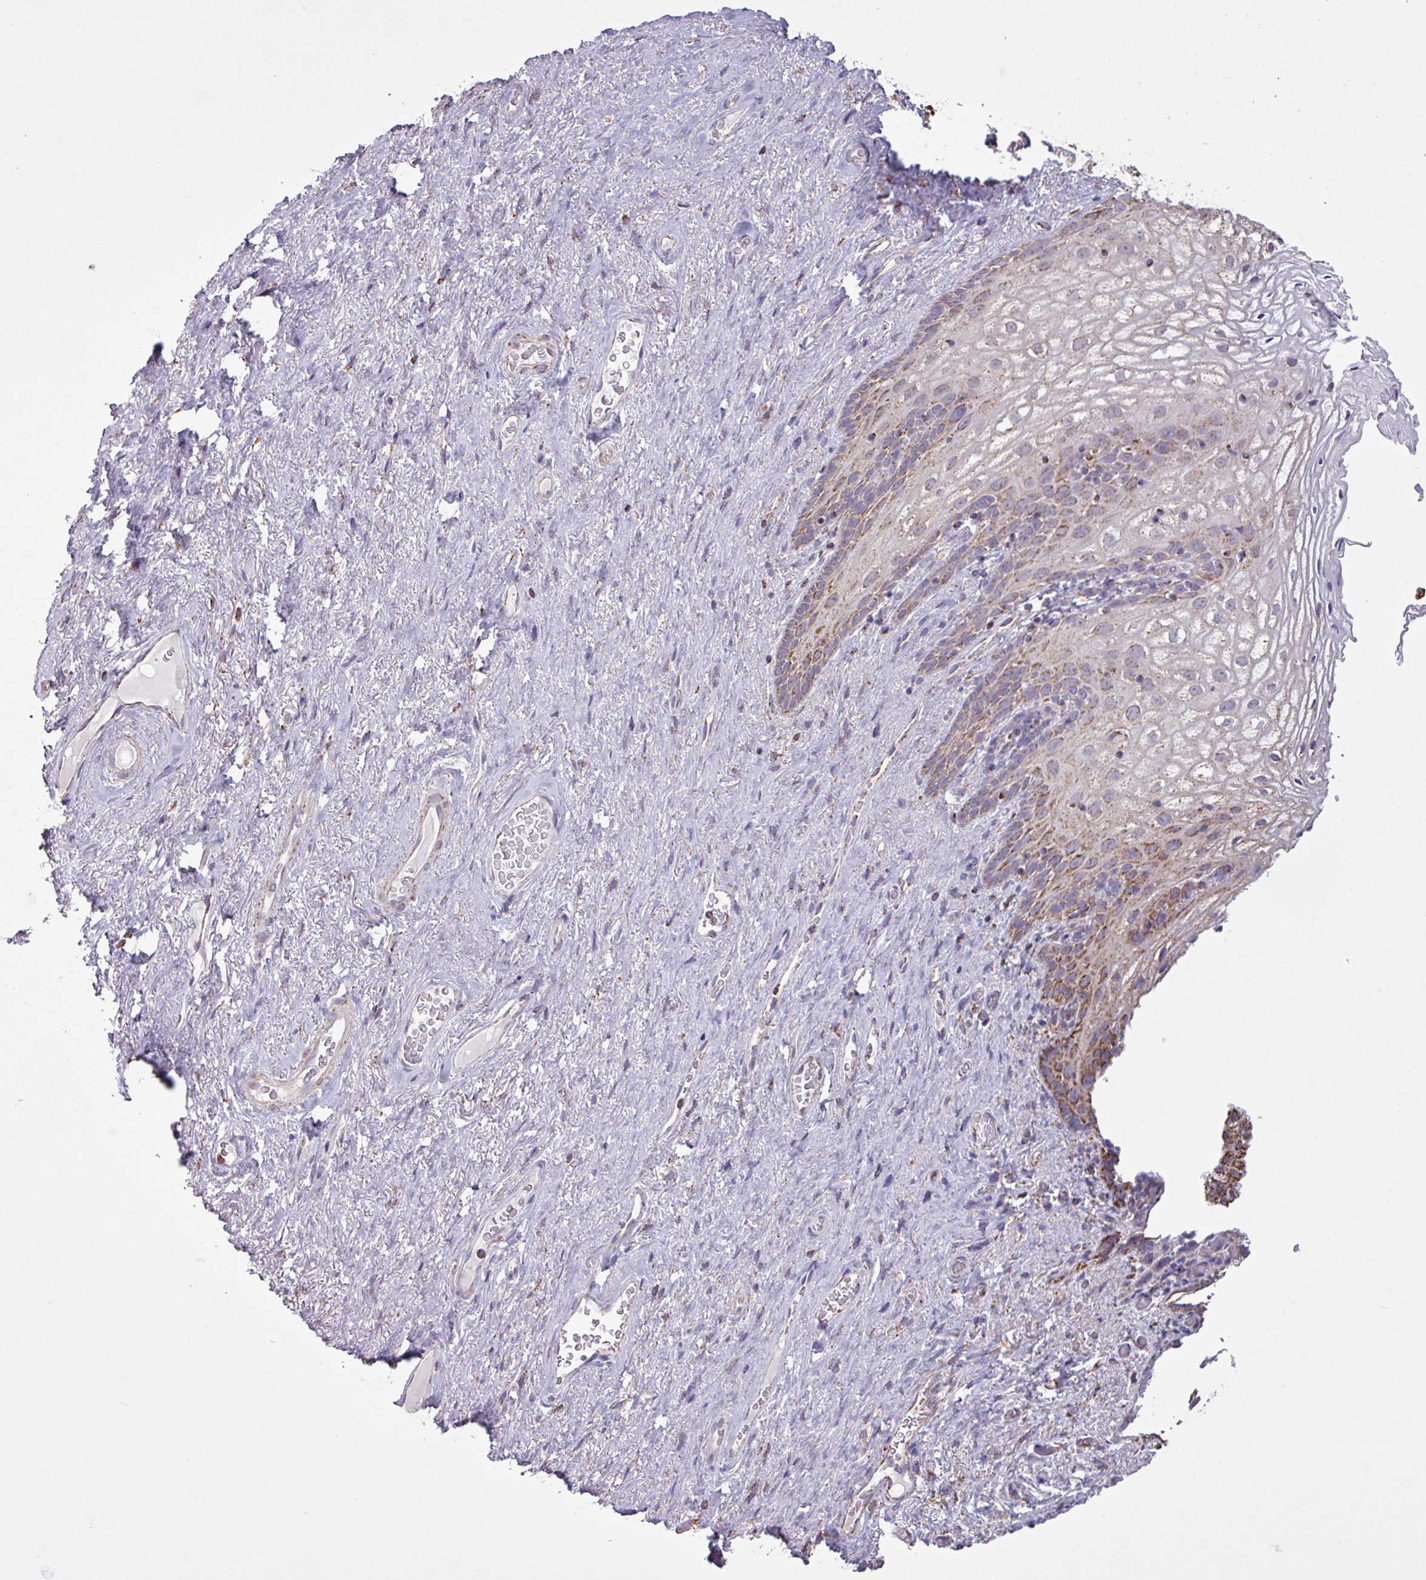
{"staining": {"intensity": "strong", "quantity": "25%-75%", "location": "cytoplasmic/membranous"}, "tissue": "vagina", "cell_type": "Squamous epithelial cells", "image_type": "normal", "snomed": [{"axis": "morphology", "description": "Normal tissue, NOS"}, {"axis": "topography", "description": "Vagina"}, {"axis": "topography", "description": "Peripheral nerve tissue"}], "caption": "An immunohistochemistry (IHC) histopathology image of benign tissue is shown. Protein staining in brown highlights strong cytoplasmic/membranous positivity in vagina within squamous epithelial cells. (DAB IHC with brightfield microscopy, high magnification).", "gene": "ALG8", "patient": {"sex": "female", "age": 71}}